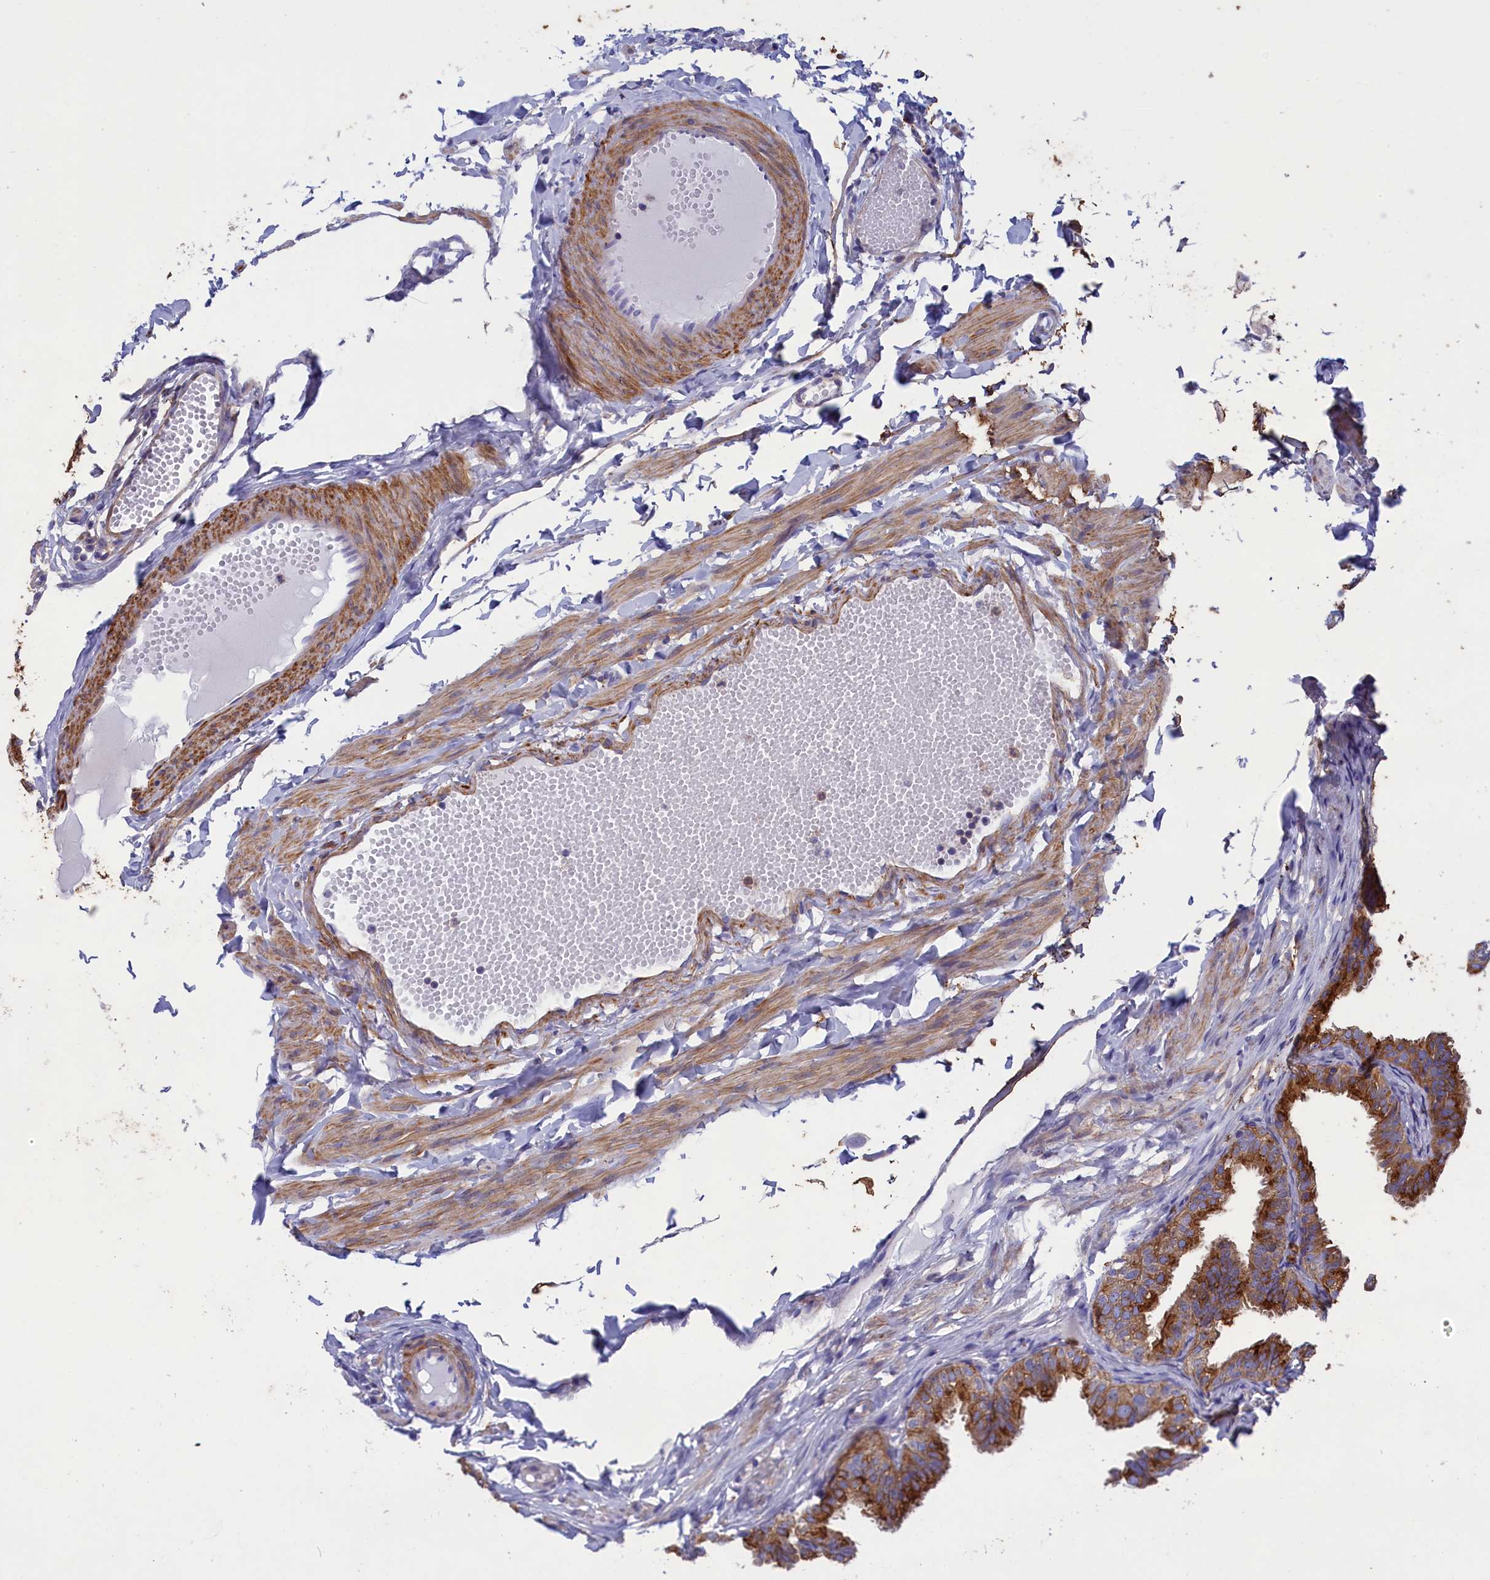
{"staining": {"intensity": "strong", "quantity": ">75%", "location": "cytoplasmic/membranous"}, "tissue": "fallopian tube", "cell_type": "Glandular cells", "image_type": "normal", "snomed": [{"axis": "morphology", "description": "Normal tissue, NOS"}, {"axis": "topography", "description": "Fallopian tube"}], "caption": "Approximately >75% of glandular cells in benign human fallopian tube demonstrate strong cytoplasmic/membranous protein expression as visualized by brown immunohistochemical staining.", "gene": "SCAMP4", "patient": {"sex": "female", "age": 35}}